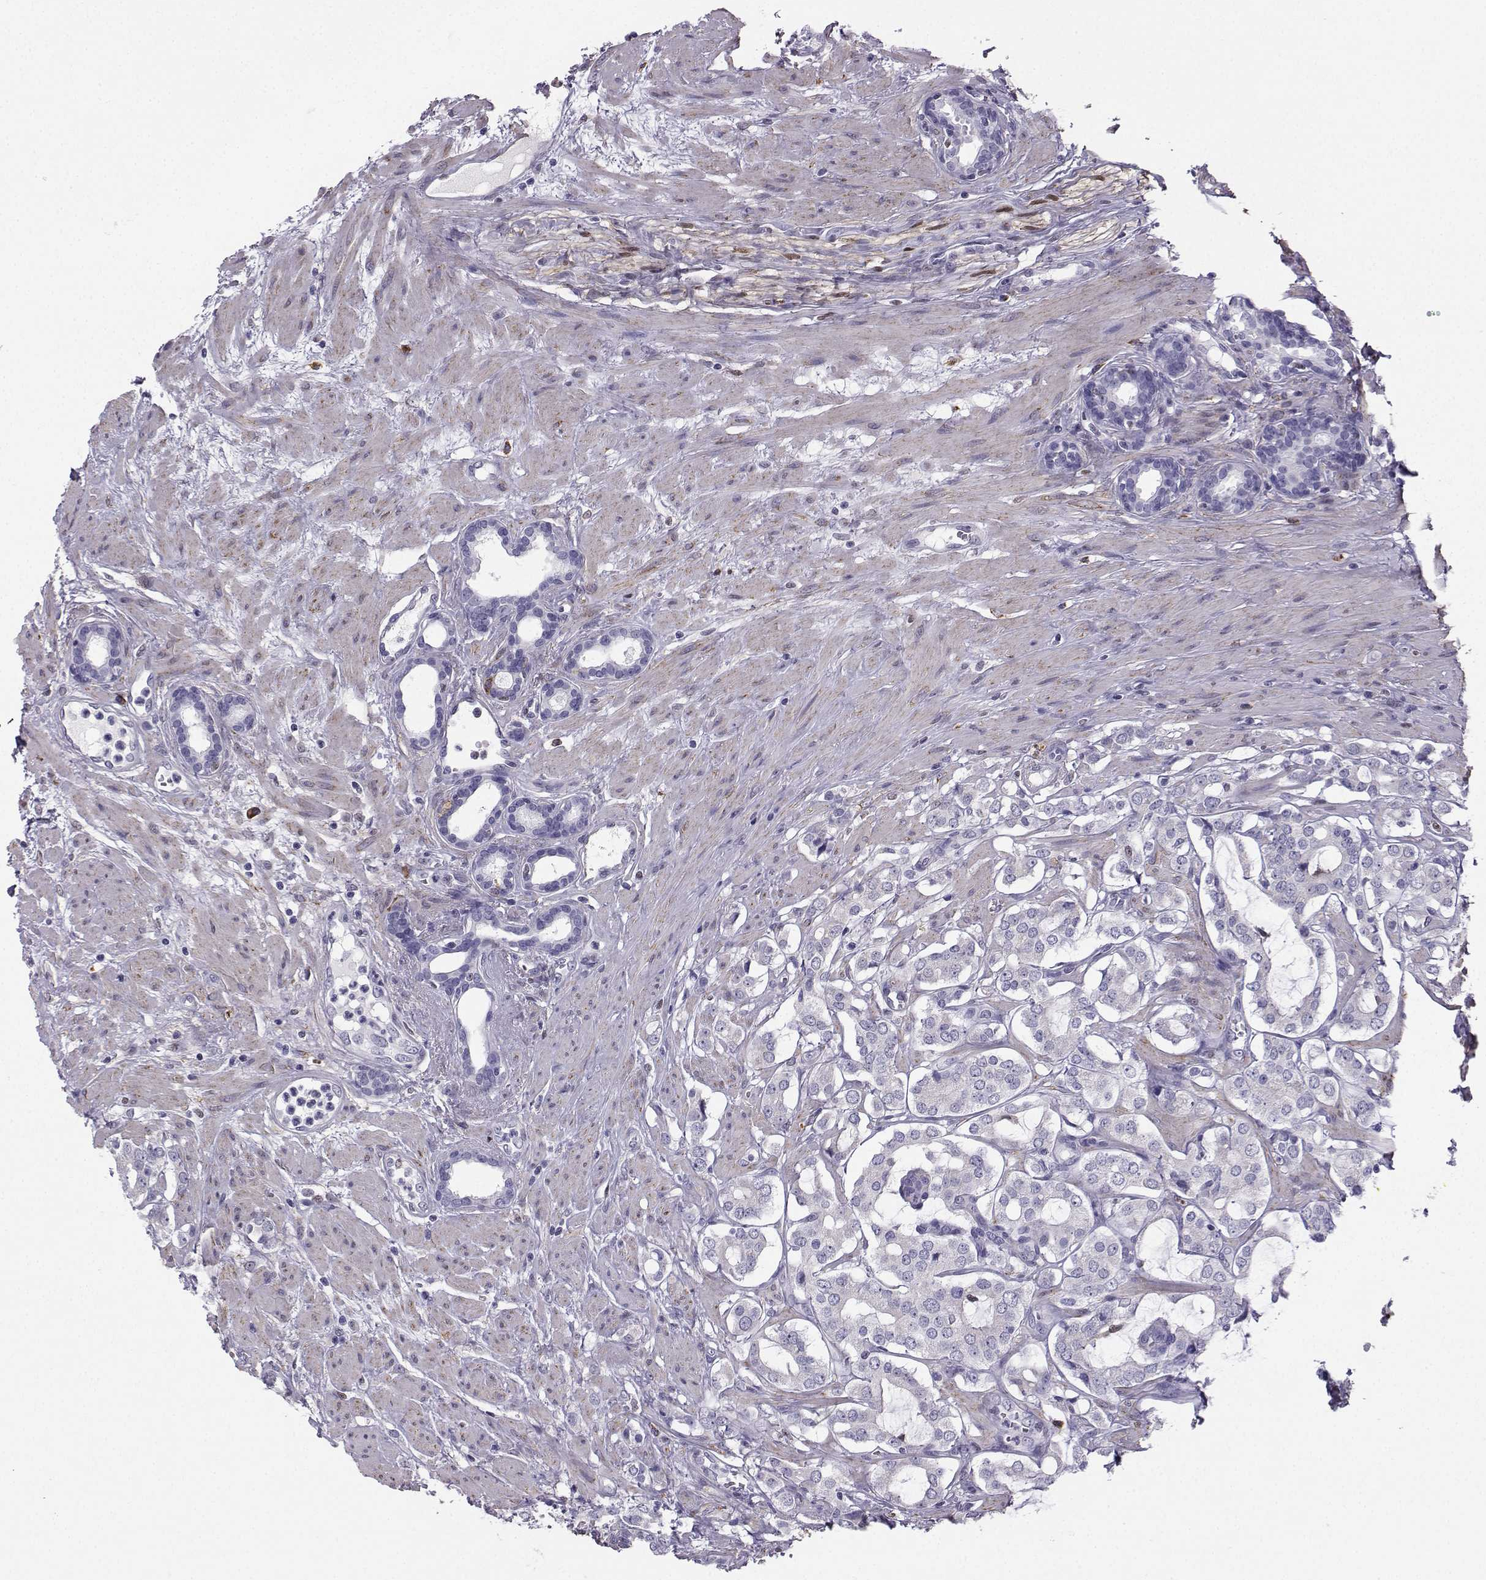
{"staining": {"intensity": "negative", "quantity": "none", "location": "none"}, "tissue": "prostate cancer", "cell_type": "Tumor cells", "image_type": "cancer", "snomed": [{"axis": "morphology", "description": "Adenocarcinoma, NOS"}, {"axis": "topography", "description": "Prostate"}], "caption": "High magnification brightfield microscopy of prostate adenocarcinoma stained with DAB (3,3'-diaminobenzidine) (brown) and counterstained with hematoxylin (blue): tumor cells show no significant positivity.", "gene": "DCLK3", "patient": {"sex": "male", "age": 66}}